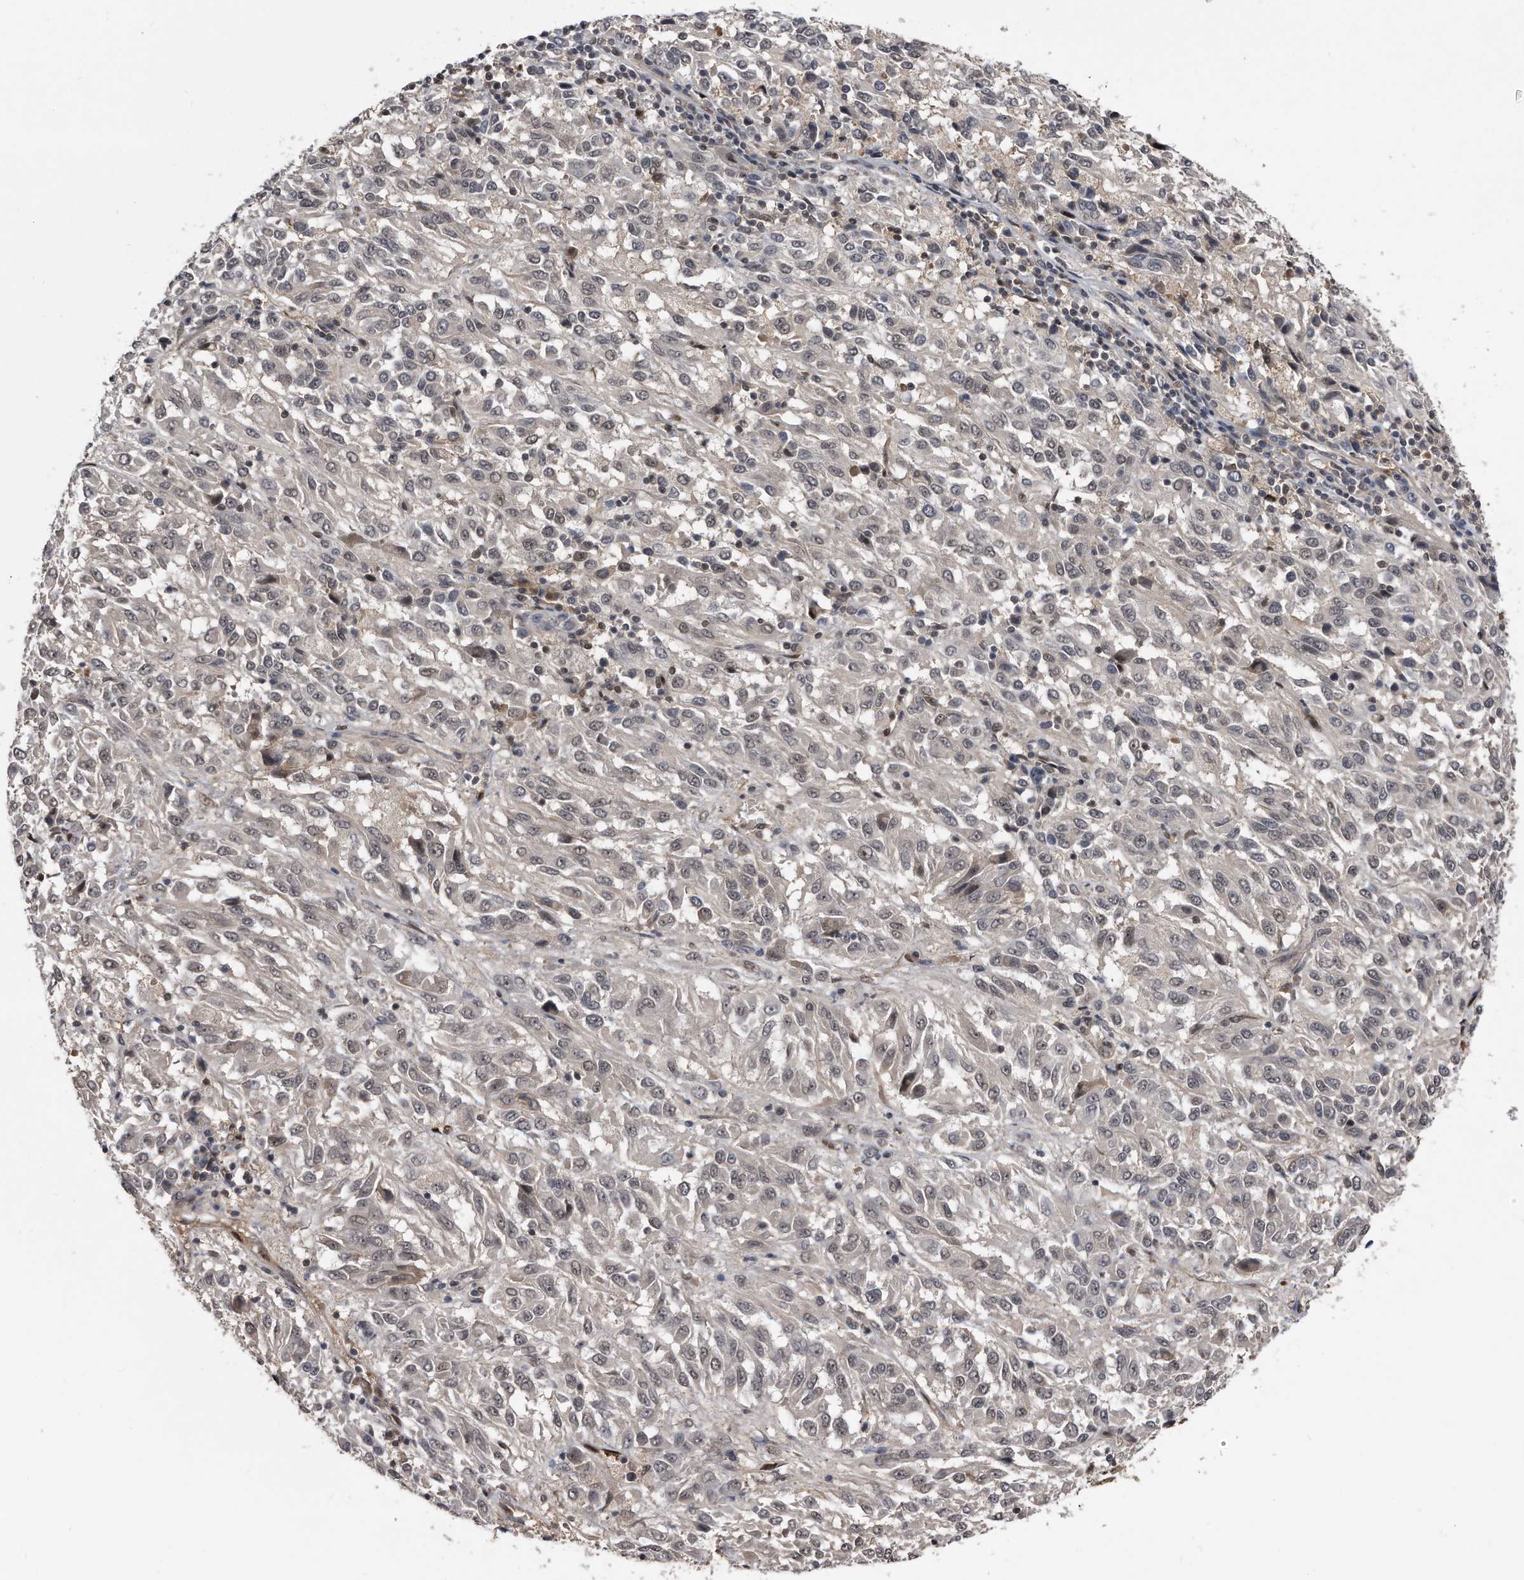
{"staining": {"intensity": "weak", "quantity": "<25%", "location": "nuclear"}, "tissue": "melanoma", "cell_type": "Tumor cells", "image_type": "cancer", "snomed": [{"axis": "morphology", "description": "Malignant melanoma, Metastatic site"}, {"axis": "topography", "description": "Lung"}], "caption": "IHC micrograph of neoplastic tissue: melanoma stained with DAB shows no significant protein positivity in tumor cells. Nuclei are stained in blue.", "gene": "RAD23B", "patient": {"sex": "male", "age": 64}}